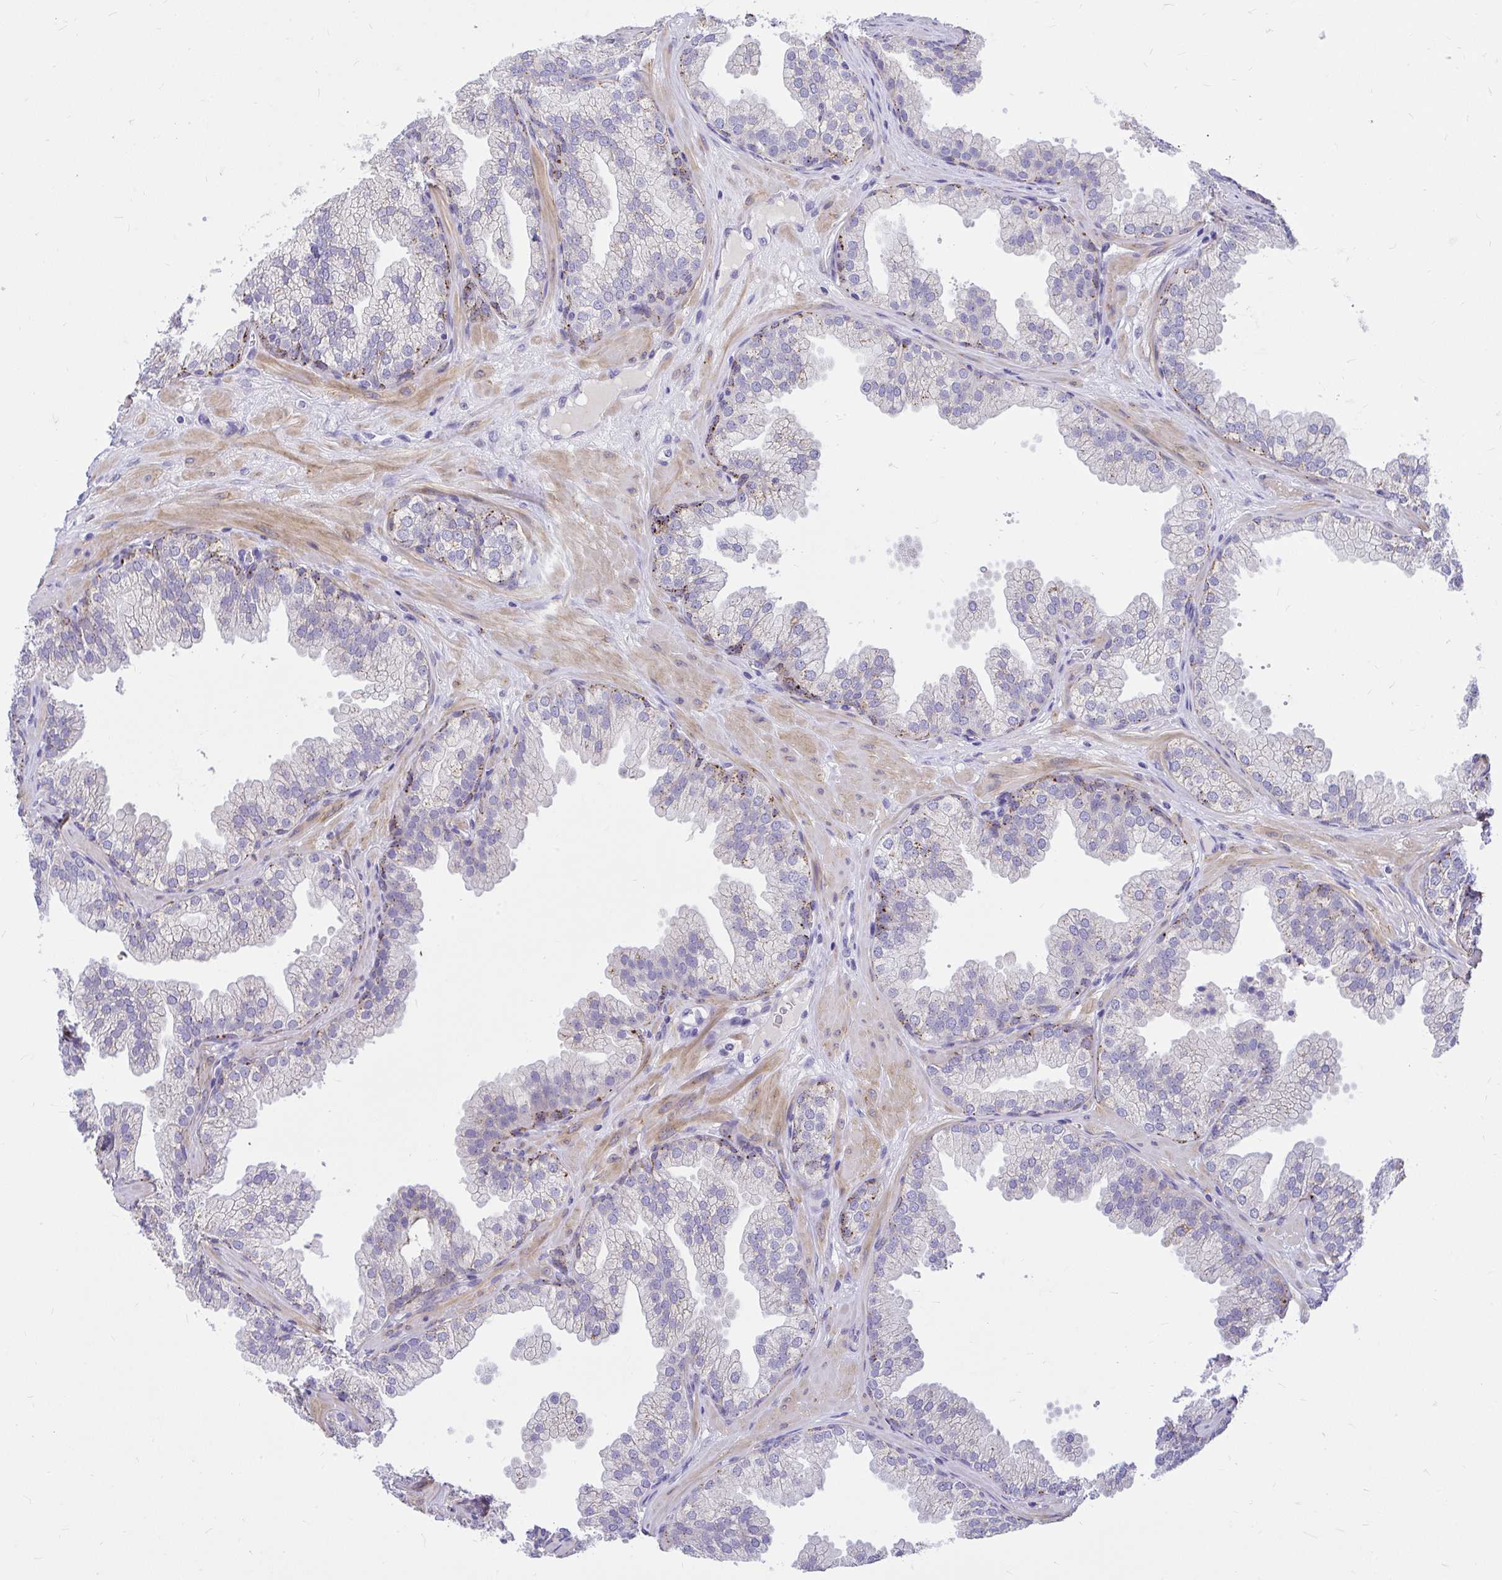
{"staining": {"intensity": "weak", "quantity": "<25%", "location": "cytoplasmic/membranous"}, "tissue": "prostate", "cell_type": "Glandular cells", "image_type": "normal", "snomed": [{"axis": "morphology", "description": "Normal tissue, NOS"}, {"axis": "topography", "description": "Prostate"}], "caption": "Immunohistochemical staining of normal human prostate exhibits no significant expression in glandular cells. Brightfield microscopy of immunohistochemistry (IHC) stained with DAB (brown) and hematoxylin (blue), captured at high magnification.", "gene": "PKN3", "patient": {"sex": "male", "age": 37}}